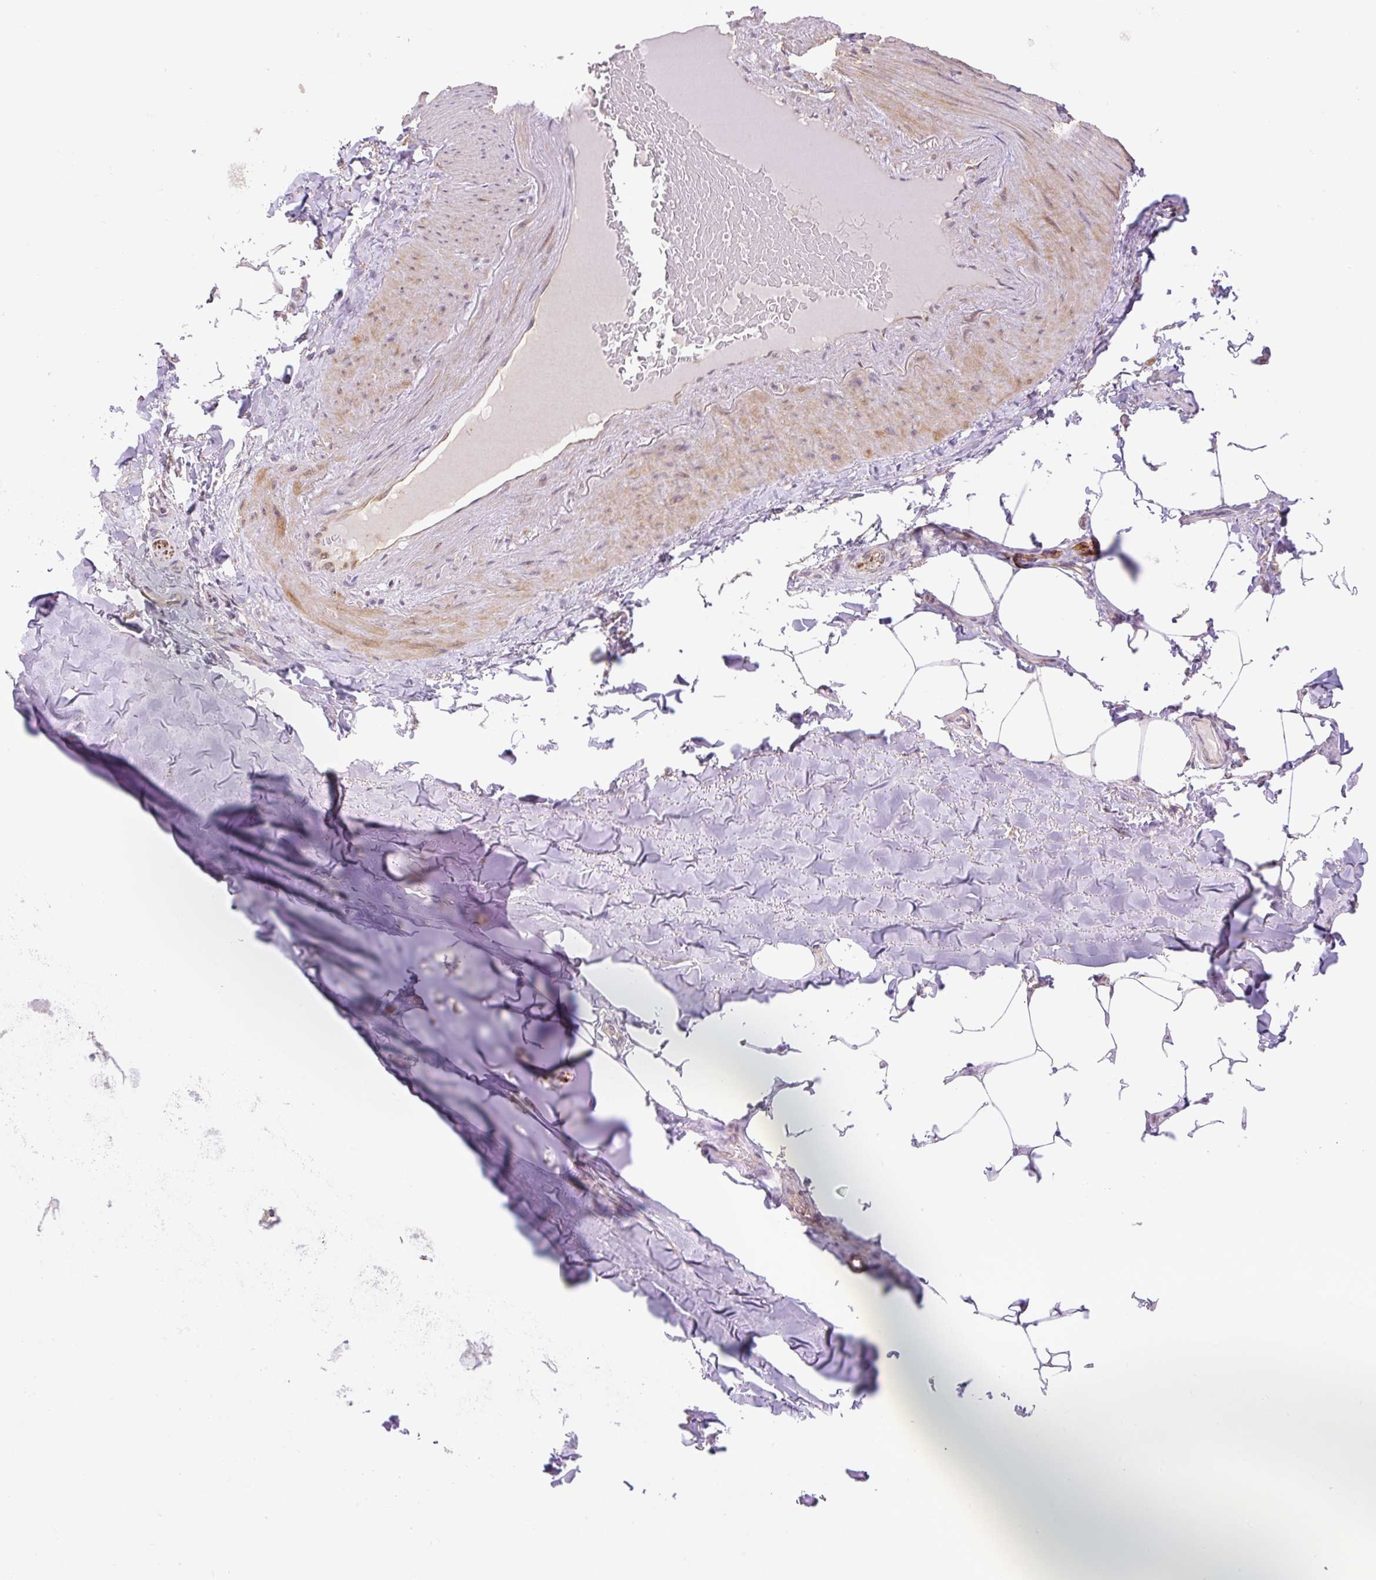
{"staining": {"intensity": "negative", "quantity": "none", "location": "none"}, "tissue": "adipose tissue", "cell_type": "Adipocytes", "image_type": "normal", "snomed": [{"axis": "morphology", "description": "Normal tissue, NOS"}, {"axis": "topography", "description": "Bronchus"}], "caption": "An IHC micrograph of unremarkable adipose tissue is shown. There is no staining in adipocytes of adipose tissue. (Stains: DAB (3,3'-diaminobenzidine) immunohistochemistry (IHC) with hematoxylin counter stain, Microscopy: brightfield microscopy at high magnification).", "gene": "COX8A", "patient": {"sex": "male", "age": 66}}